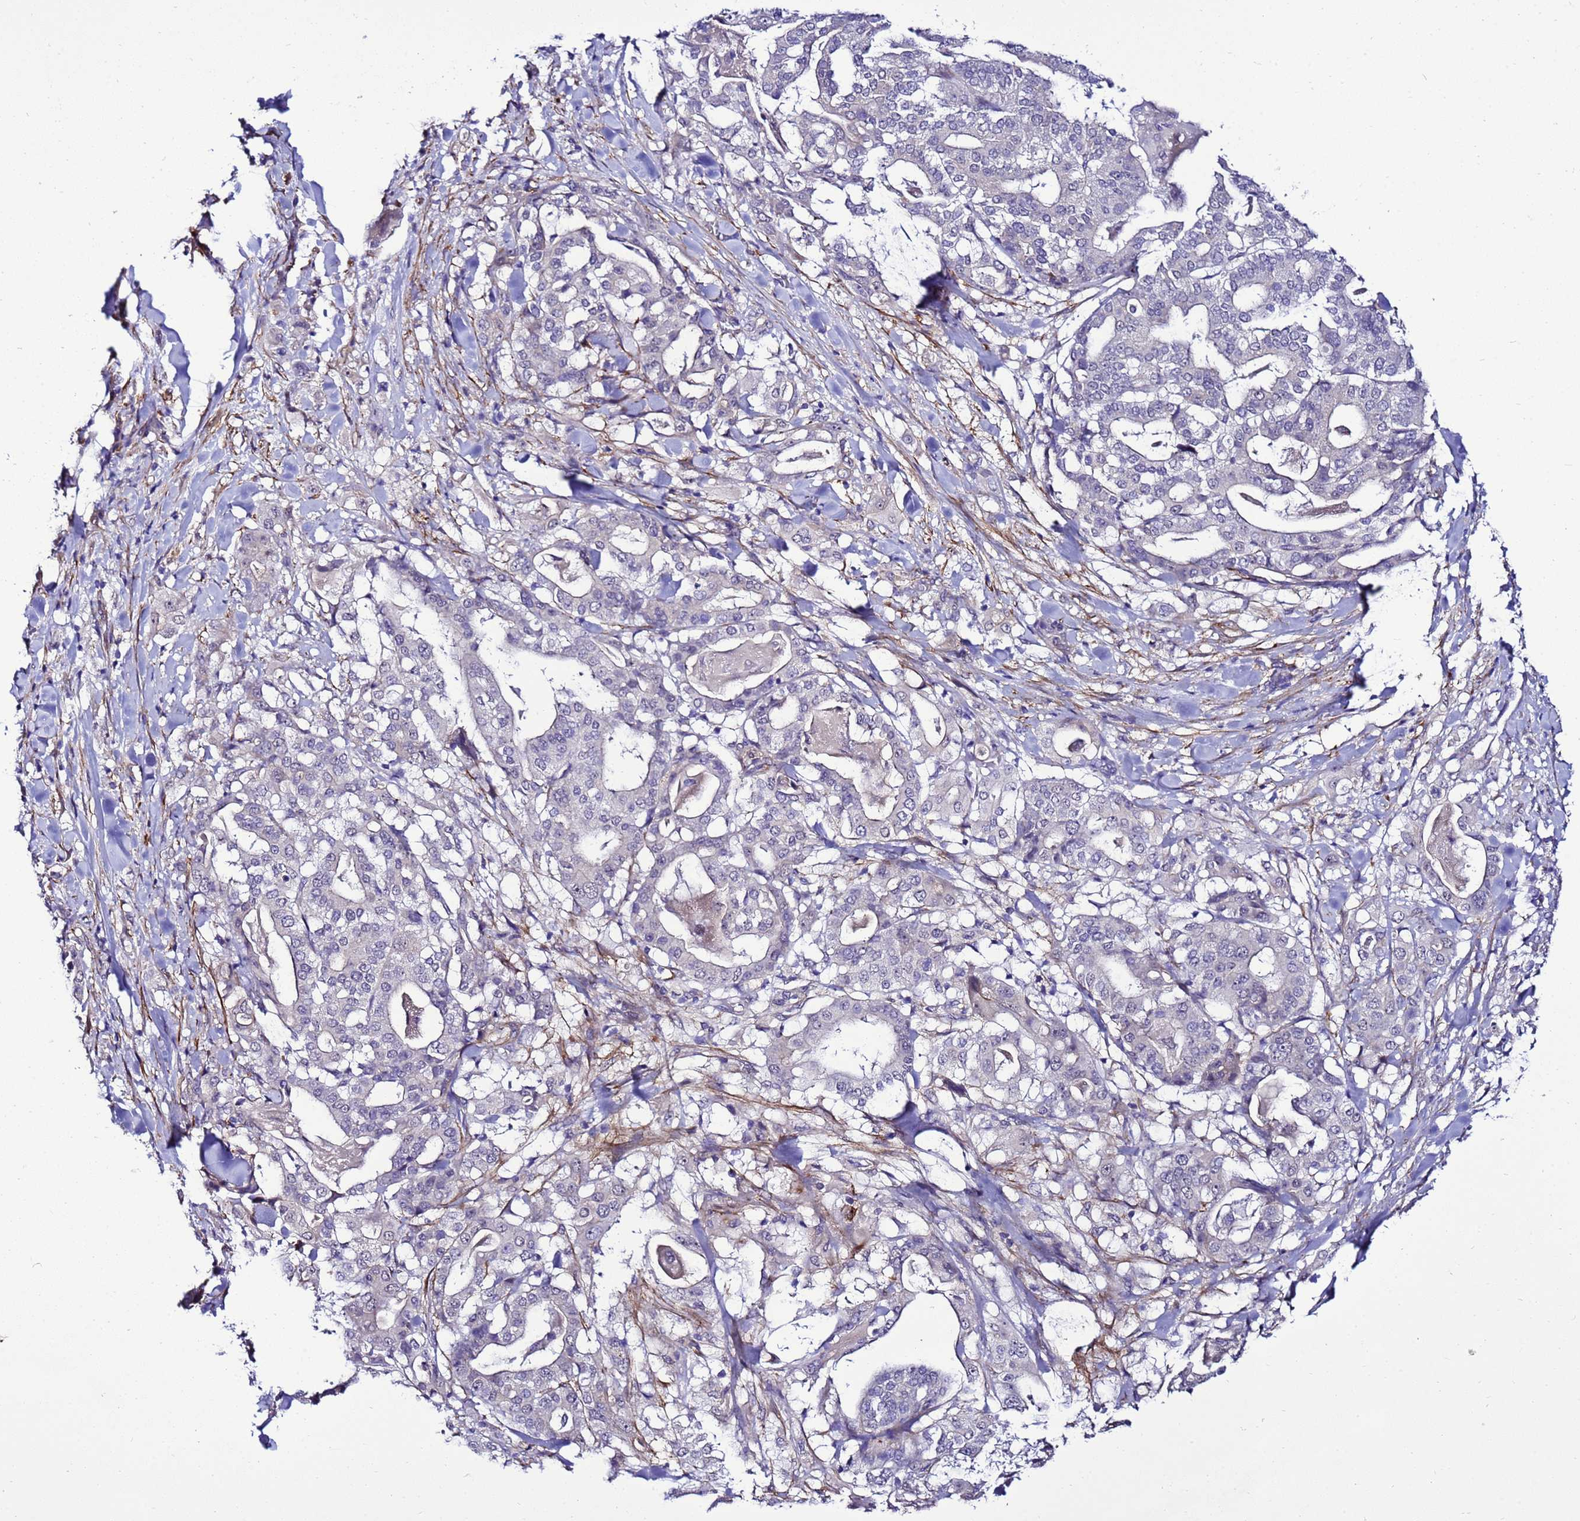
{"staining": {"intensity": "negative", "quantity": "none", "location": "none"}, "tissue": "stomach cancer", "cell_type": "Tumor cells", "image_type": "cancer", "snomed": [{"axis": "morphology", "description": "Adenocarcinoma, NOS"}, {"axis": "topography", "description": "Stomach"}], "caption": "Stomach cancer (adenocarcinoma) stained for a protein using immunohistochemistry (IHC) displays no staining tumor cells.", "gene": "GZF1", "patient": {"sex": "male", "age": 48}}